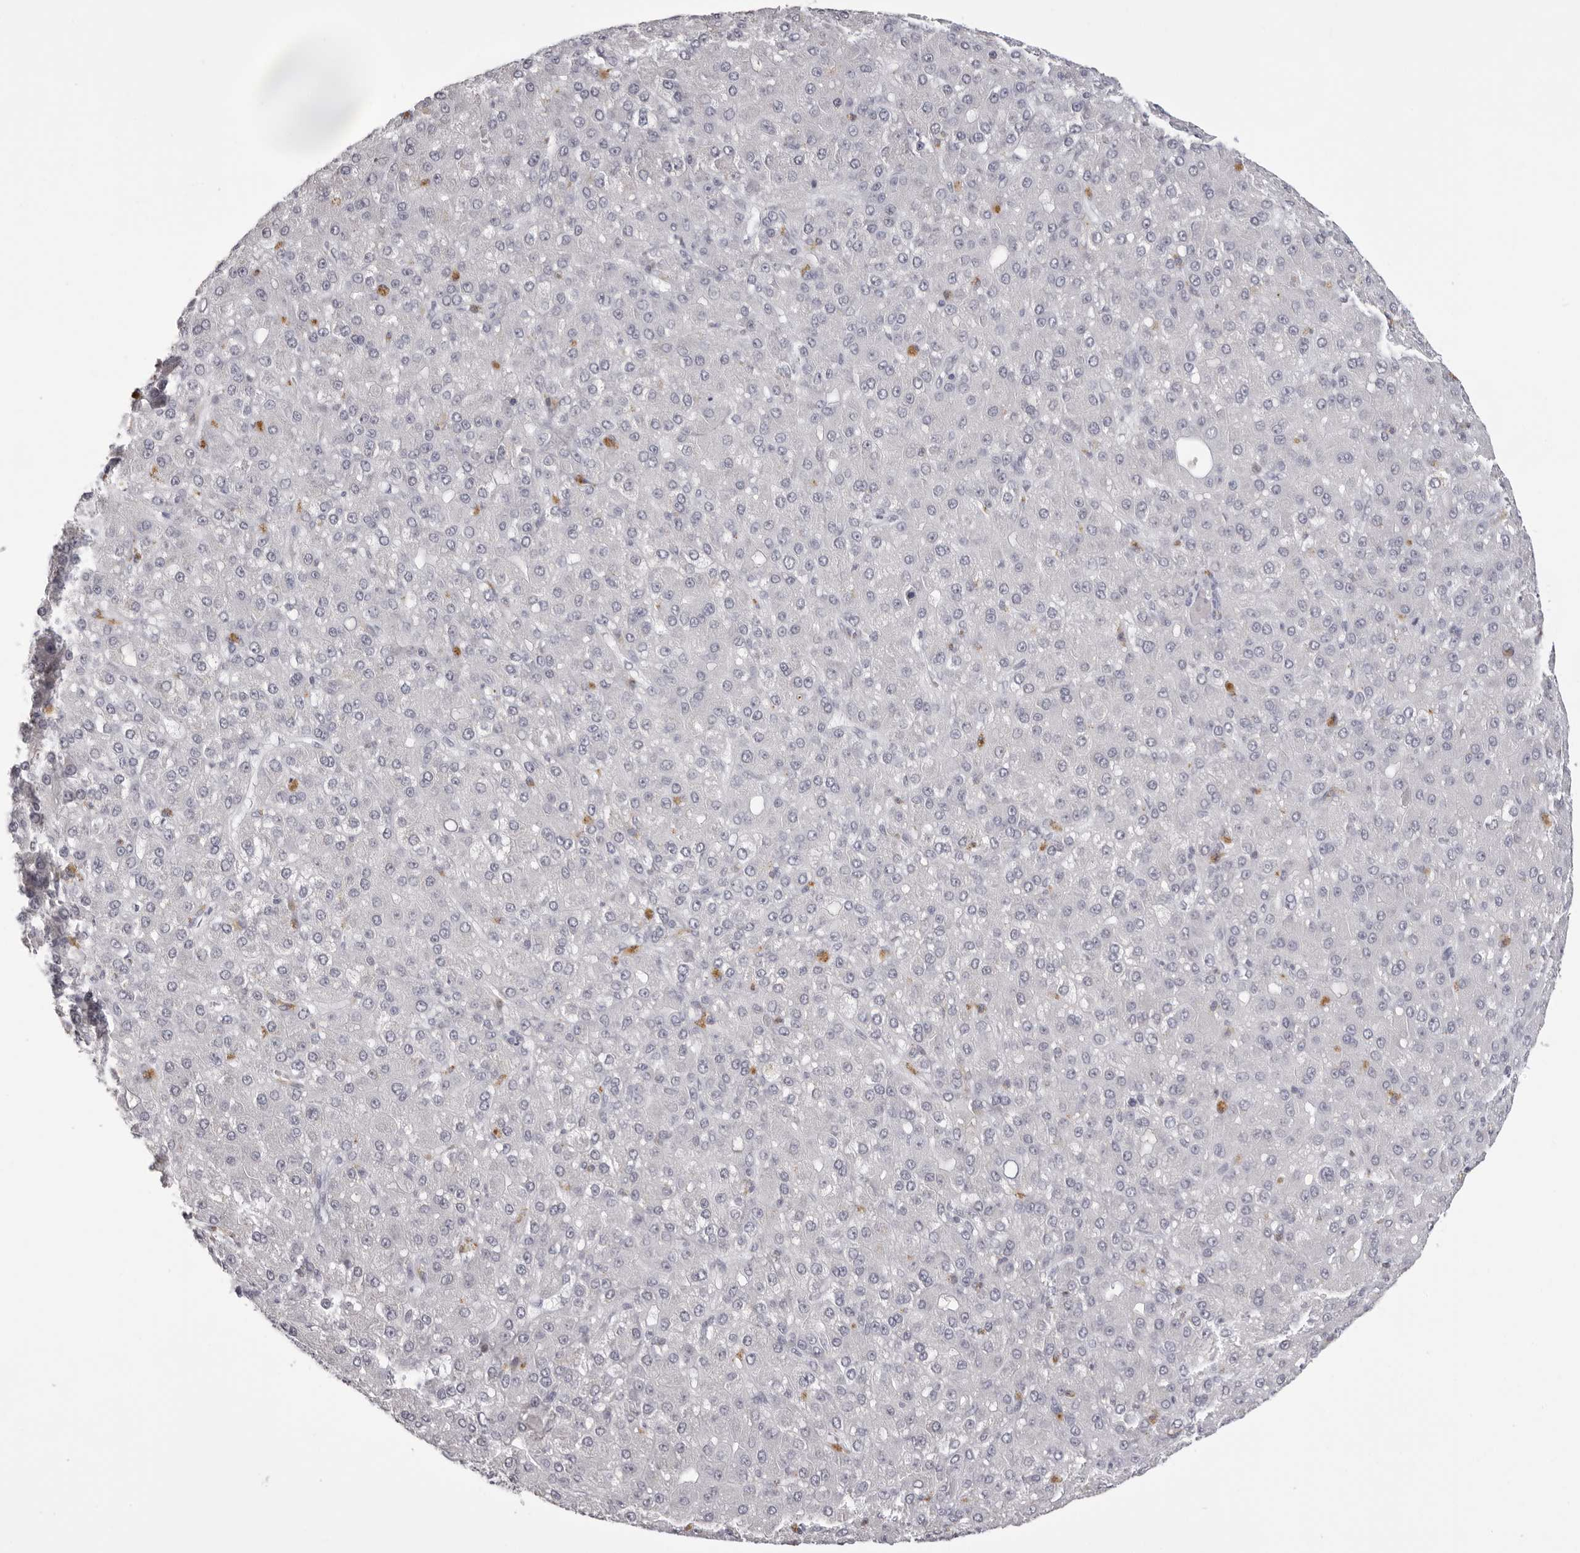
{"staining": {"intensity": "negative", "quantity": "none", "location": "none"}, "tissue": "liver cancer", "cell_type": "Tumor cells", "image_type": "cancer", "snomed": [{"axis": "morphology", "description": "Carcinoma, Hepatocellular, NOS"}, {"axis": "topography", "description": "Liver"}], "caption": "This is an immunohistochemistry micrograph of human liver cancer. There is no positivity in tumor cells.", "gene": "CST1", "patient": {"sex": "male", "age": 67}}